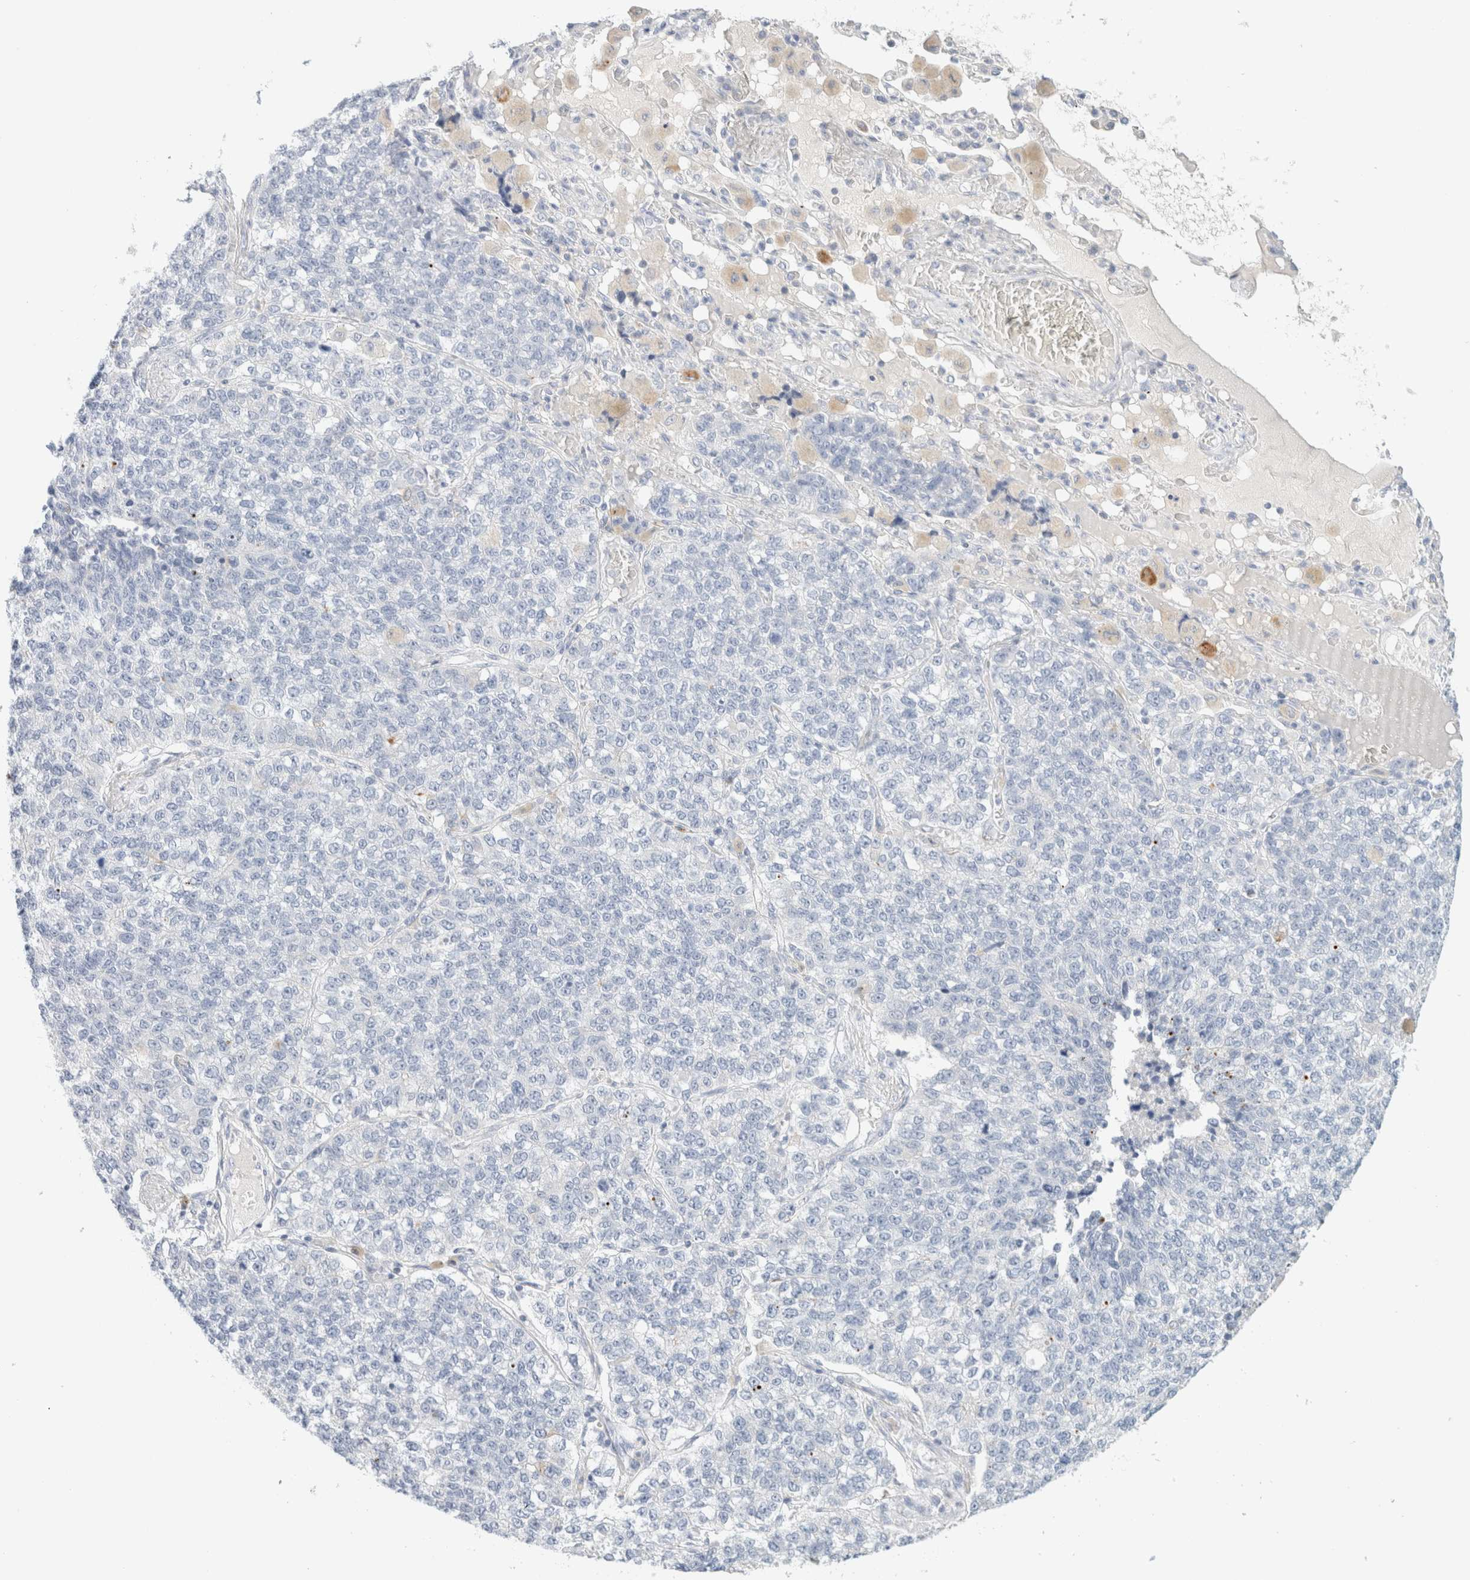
{"staining": {"intensity": "negative", "quantity": "none", "location": "none"}, "tissue": "lung cancer", "cell_type": "Tumor cells", "image_type": "cancer", "snomed": [{"axis": "morphology", "description": "Adenocarcinoma, NOS"}, {"axis": "topography", "description": "Lung"}], "caption": "IHC image of human lung cancer stained for a protein (brown), which reveals no staining in tumor cells.", "gene": "HEXD", "patient": {"sex": "male", "age": 49}}